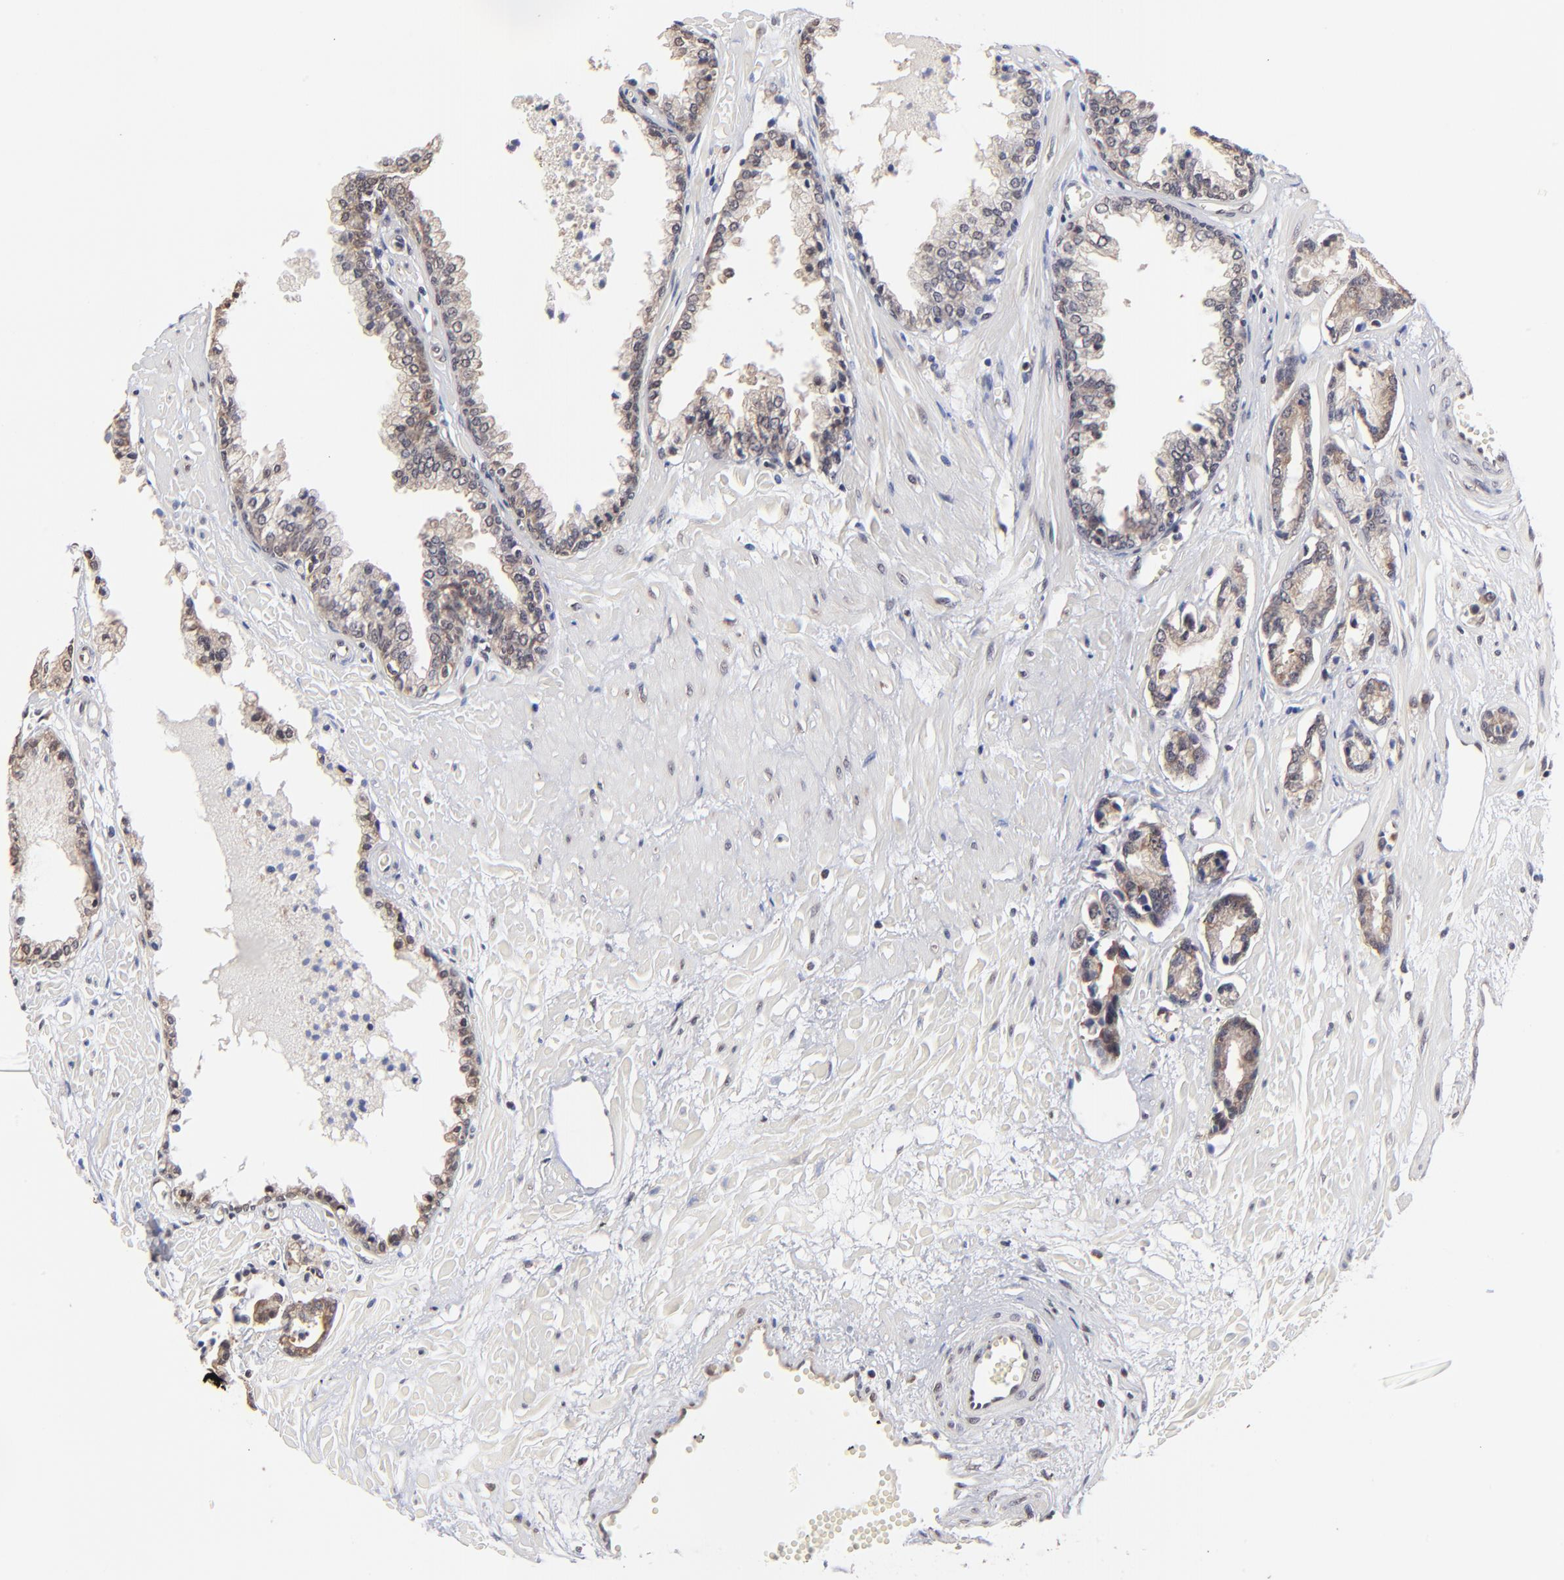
{"staining": {"intensity": "weak", "quantity": ">75%", "location": "cytoplasmic/membranous"}, "tissue": "prostate cancer", "cell_type": "Tumor cells", "image_type": "cancer", "snomed": [{"axis": "morphology", "description": "Adenocarcinoma, High grade"}, {"axis": "topography", "description": "Prostate"}], "caption": "Tumor cells reveal low levels of weak cytoplasmic/membranous expression in about >75% of cells in human prostate adenocarcinoma (high-grade).", "gene": "BRPF1", "patient": {"sex": "male", "age": 56}}